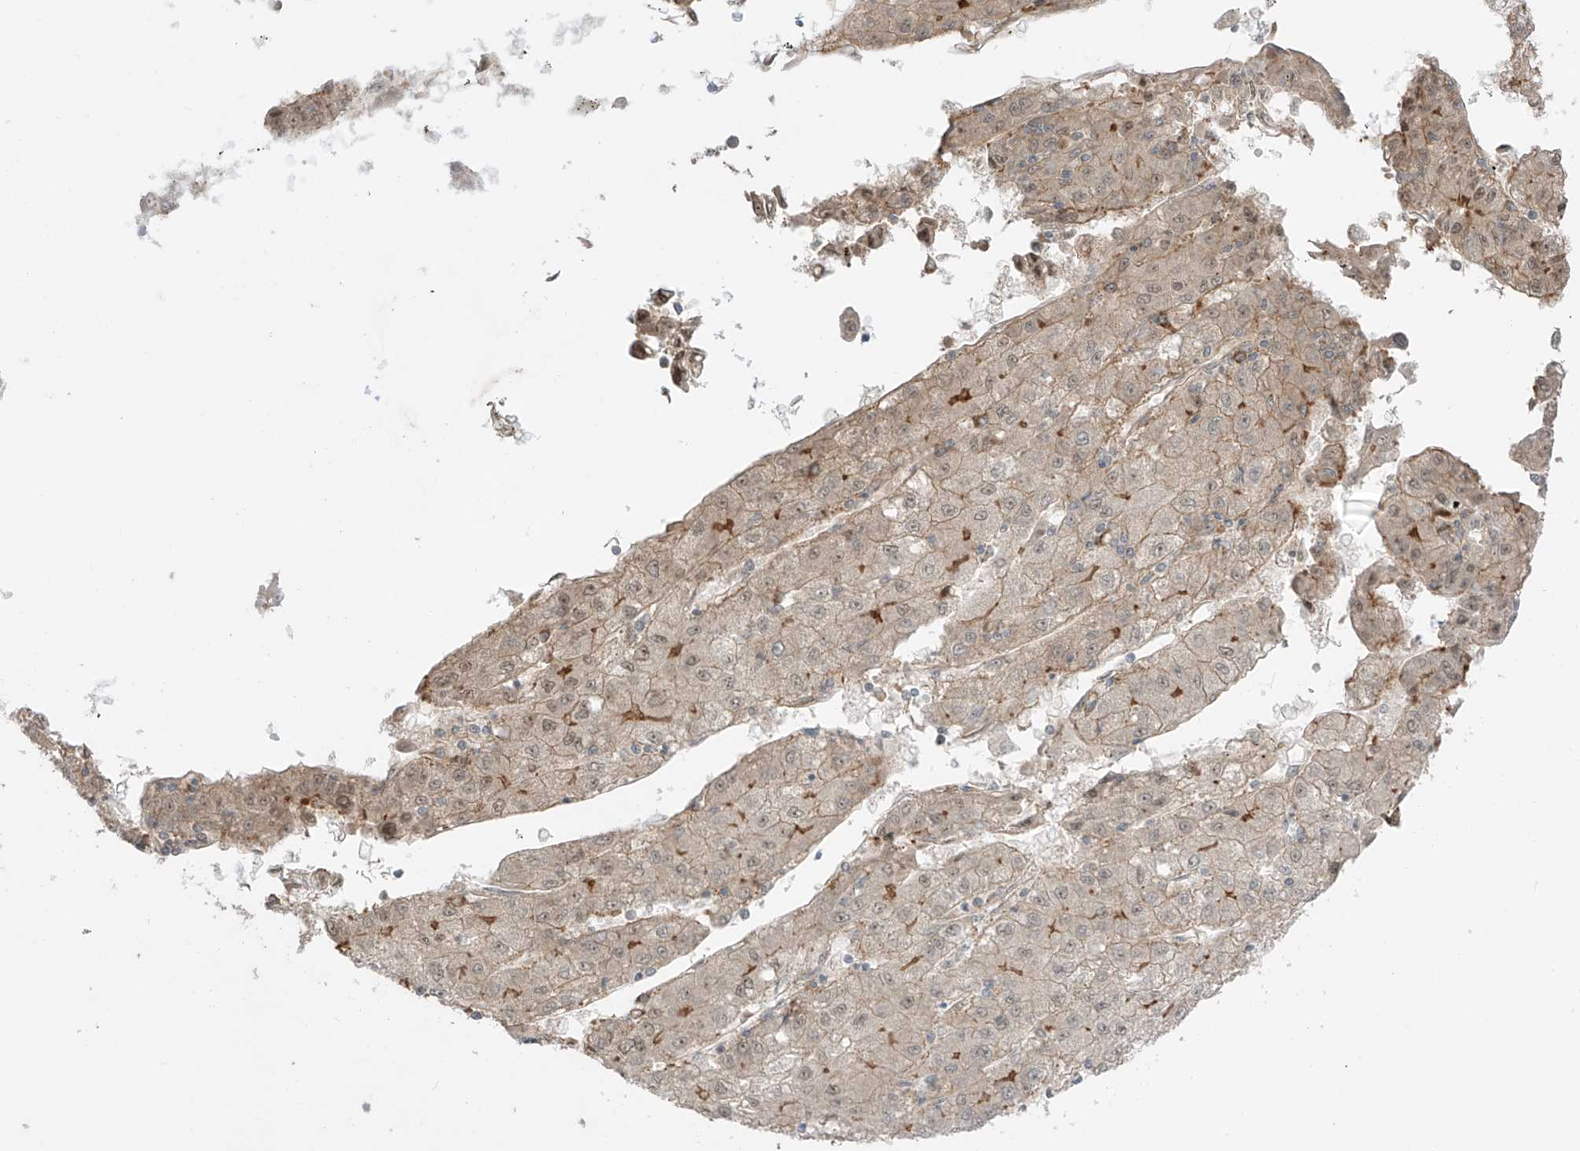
{"staining": {"intensity": "weak", "quantity": "25%-75%", "location": "cytoplasmic/membranous,nuclear"}, "tissue": "liver cancer", "cell_type": "Tumor cells", "image_type": "cancer", "snomed": [{"axis": "morphology", "description": "Carcinoma, Hepatocellular, NOS"}, {"axis": "topography", "description": "Liver"}], "caption": "This is a micrograph of IHC staining of liver hepatocellular carcinoma, which shows weak staining in the cytoplasmic/membranous and nuclear of tumor cells.", "gene": "LRRC74A", "patient": {"sex": "male", "age": 72}}